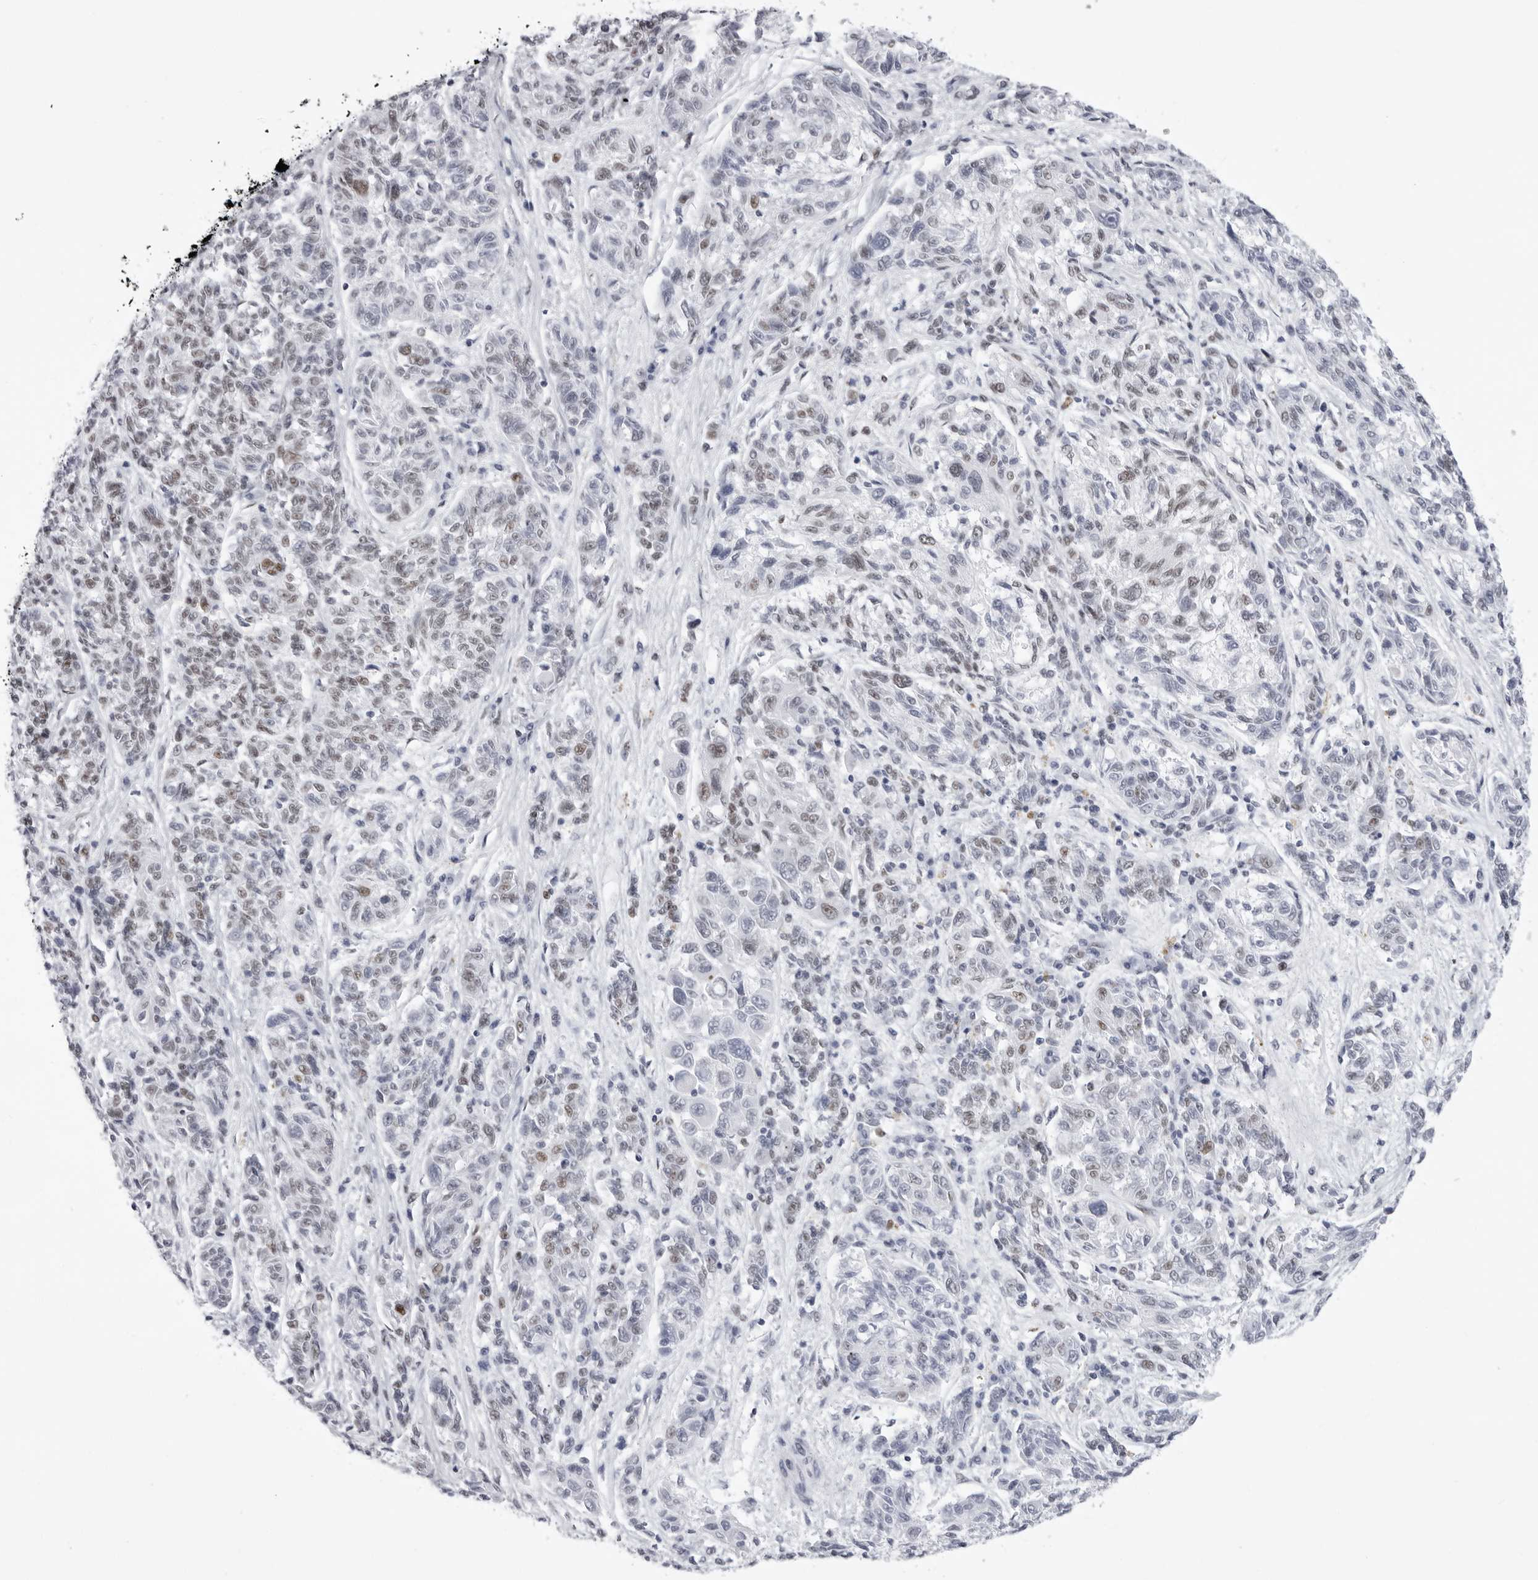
{"staining": {"intensity": "weak", "quantity": "25%-75%", "location": "nuclear"}, "tissue": "melanoma", "cell_type": "Tumor cells", "image_type": "cancer", "snomed": [{"axis": "morphology", "description": "Malignant melanoma, NOS"}, {"axis": "topography", "description": "Skin"}], "caption": "Protein staining displays weak nuclear expression in about 25%-75% of tumor cells in malignant melanoma.", "gene": "IRF2BP2", "patient": {"sex": "male", "age": 53}}